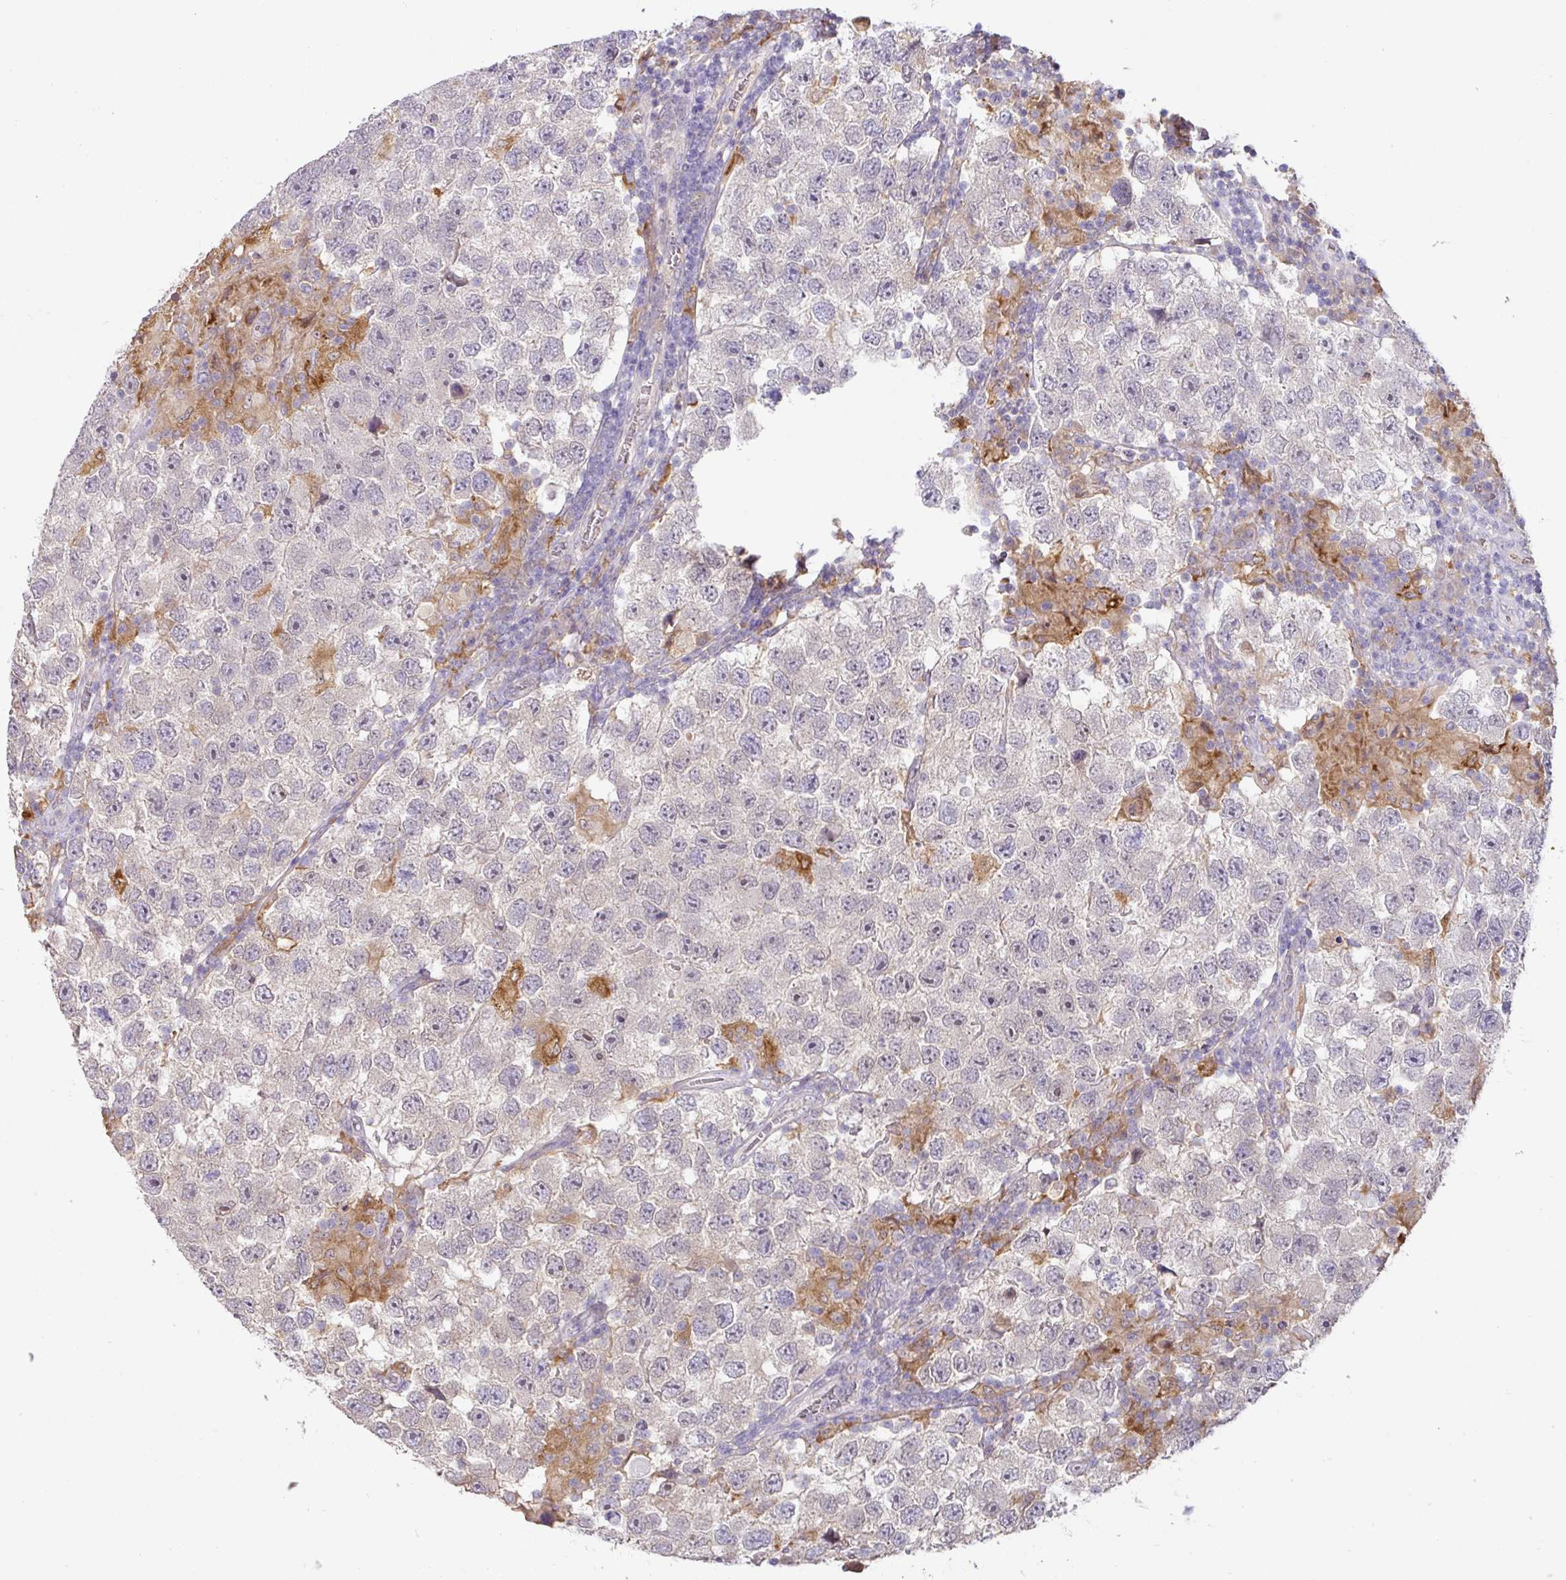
{"staining": {"intensity": "negative", "quantity": "none", "location": "none"}, "tissue": "testis cancer", "cell_type": "Tumor cells", "image_type": "cancer", "snomed": [{"axis": "morphology", "description": "Seminoma, NOS"}, {"axis": "topography", "description": "Testis"}], "caption": "A histopathology image of human testis cancer is negative for staining in tumor cells.", "gene": "GCNT7", "patient": {"sex": "male", "age": 26}}